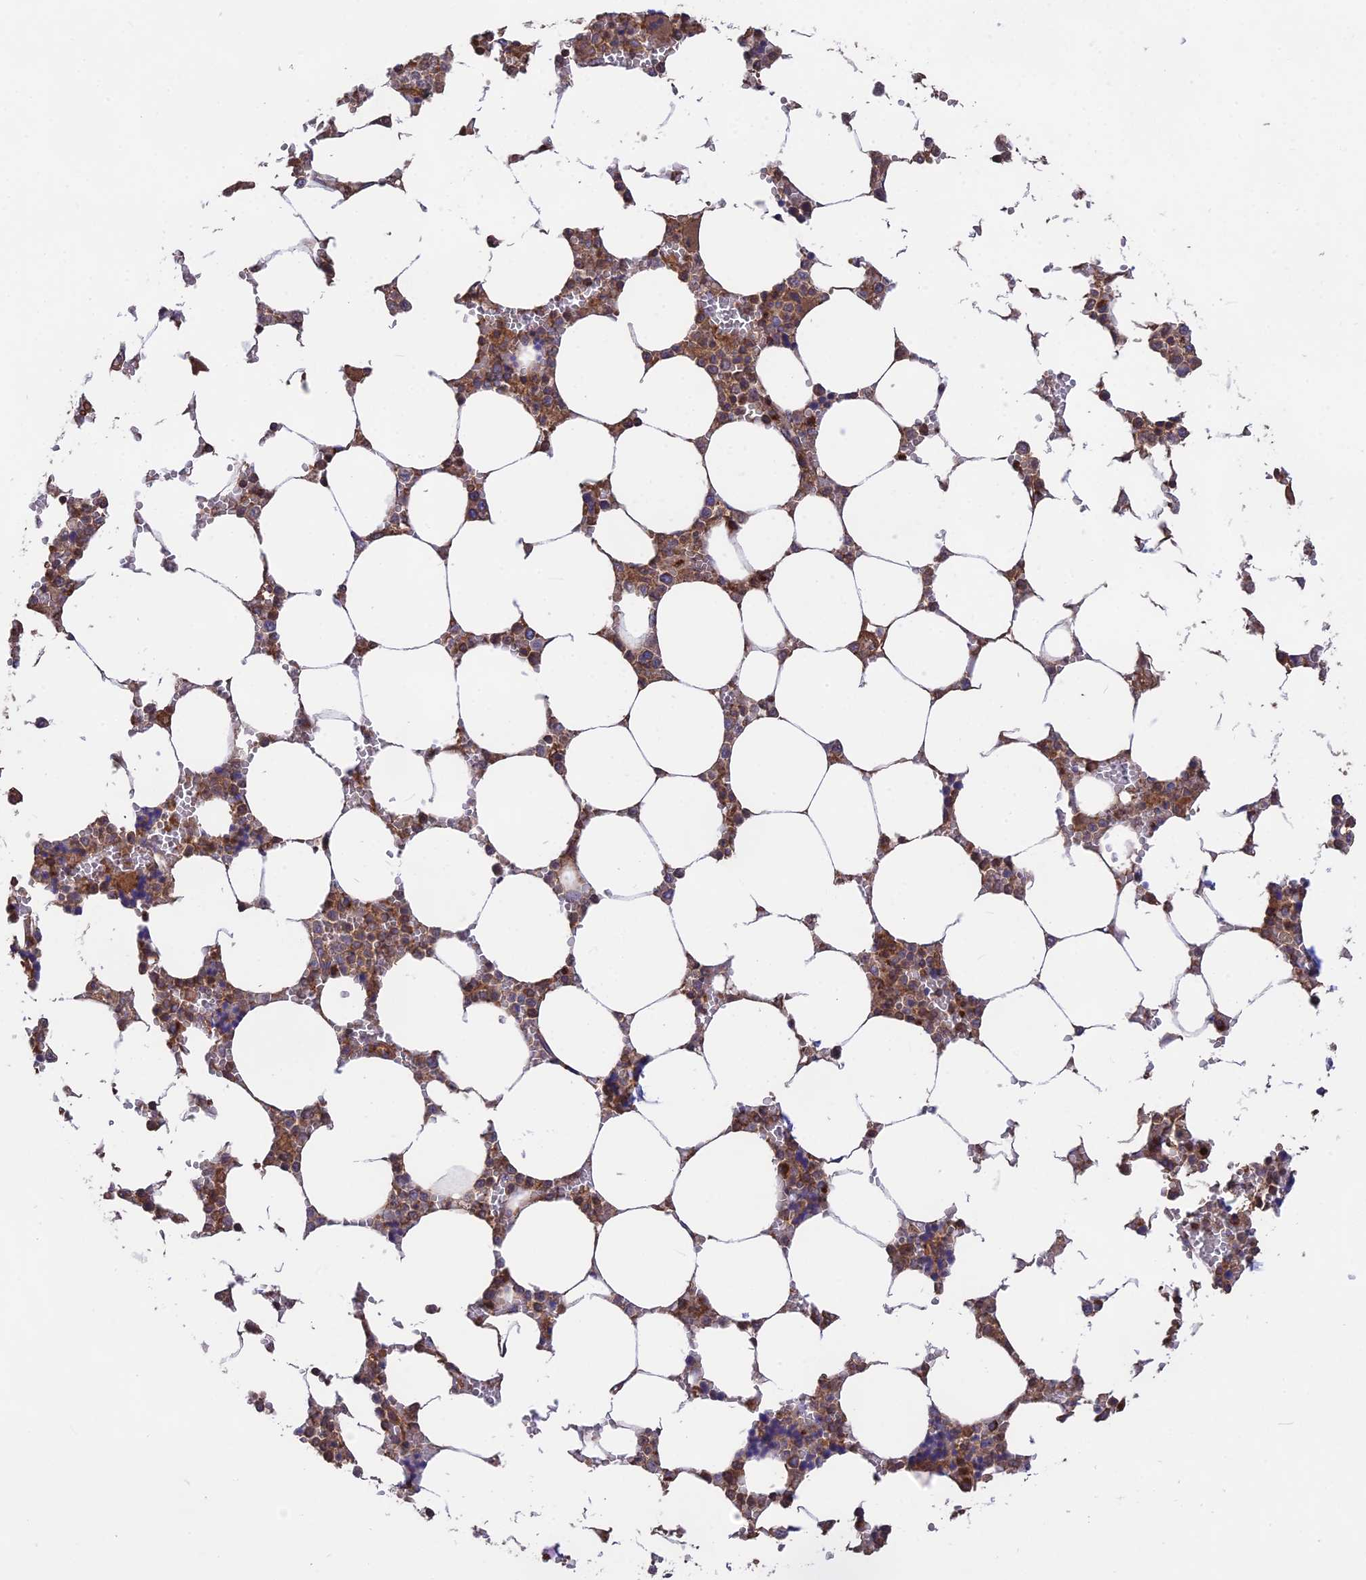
{"staining": {"intensity": "moderate", "quantity": "25%-75%", "location": "cytoplasmic/membranous"}, "tissue": "bone marrow", "cell_type": "Hematopoietic cells", "image_type": "normal", "snomed": [{"axis": "morphology", "description": "Normal tissue, NOS"}, {"axis": "topography", "description": "Bone marrow"}], "caption": "A medium amount of moderate cytoplasmic/membranous staining is appreciated in about 25%-75% of hematopoietic cells in unremarkable bone marrow. Nuclei are stained in blue.", "gene": "NUDT8", "patient": {"sex": "male", "age": 64}}